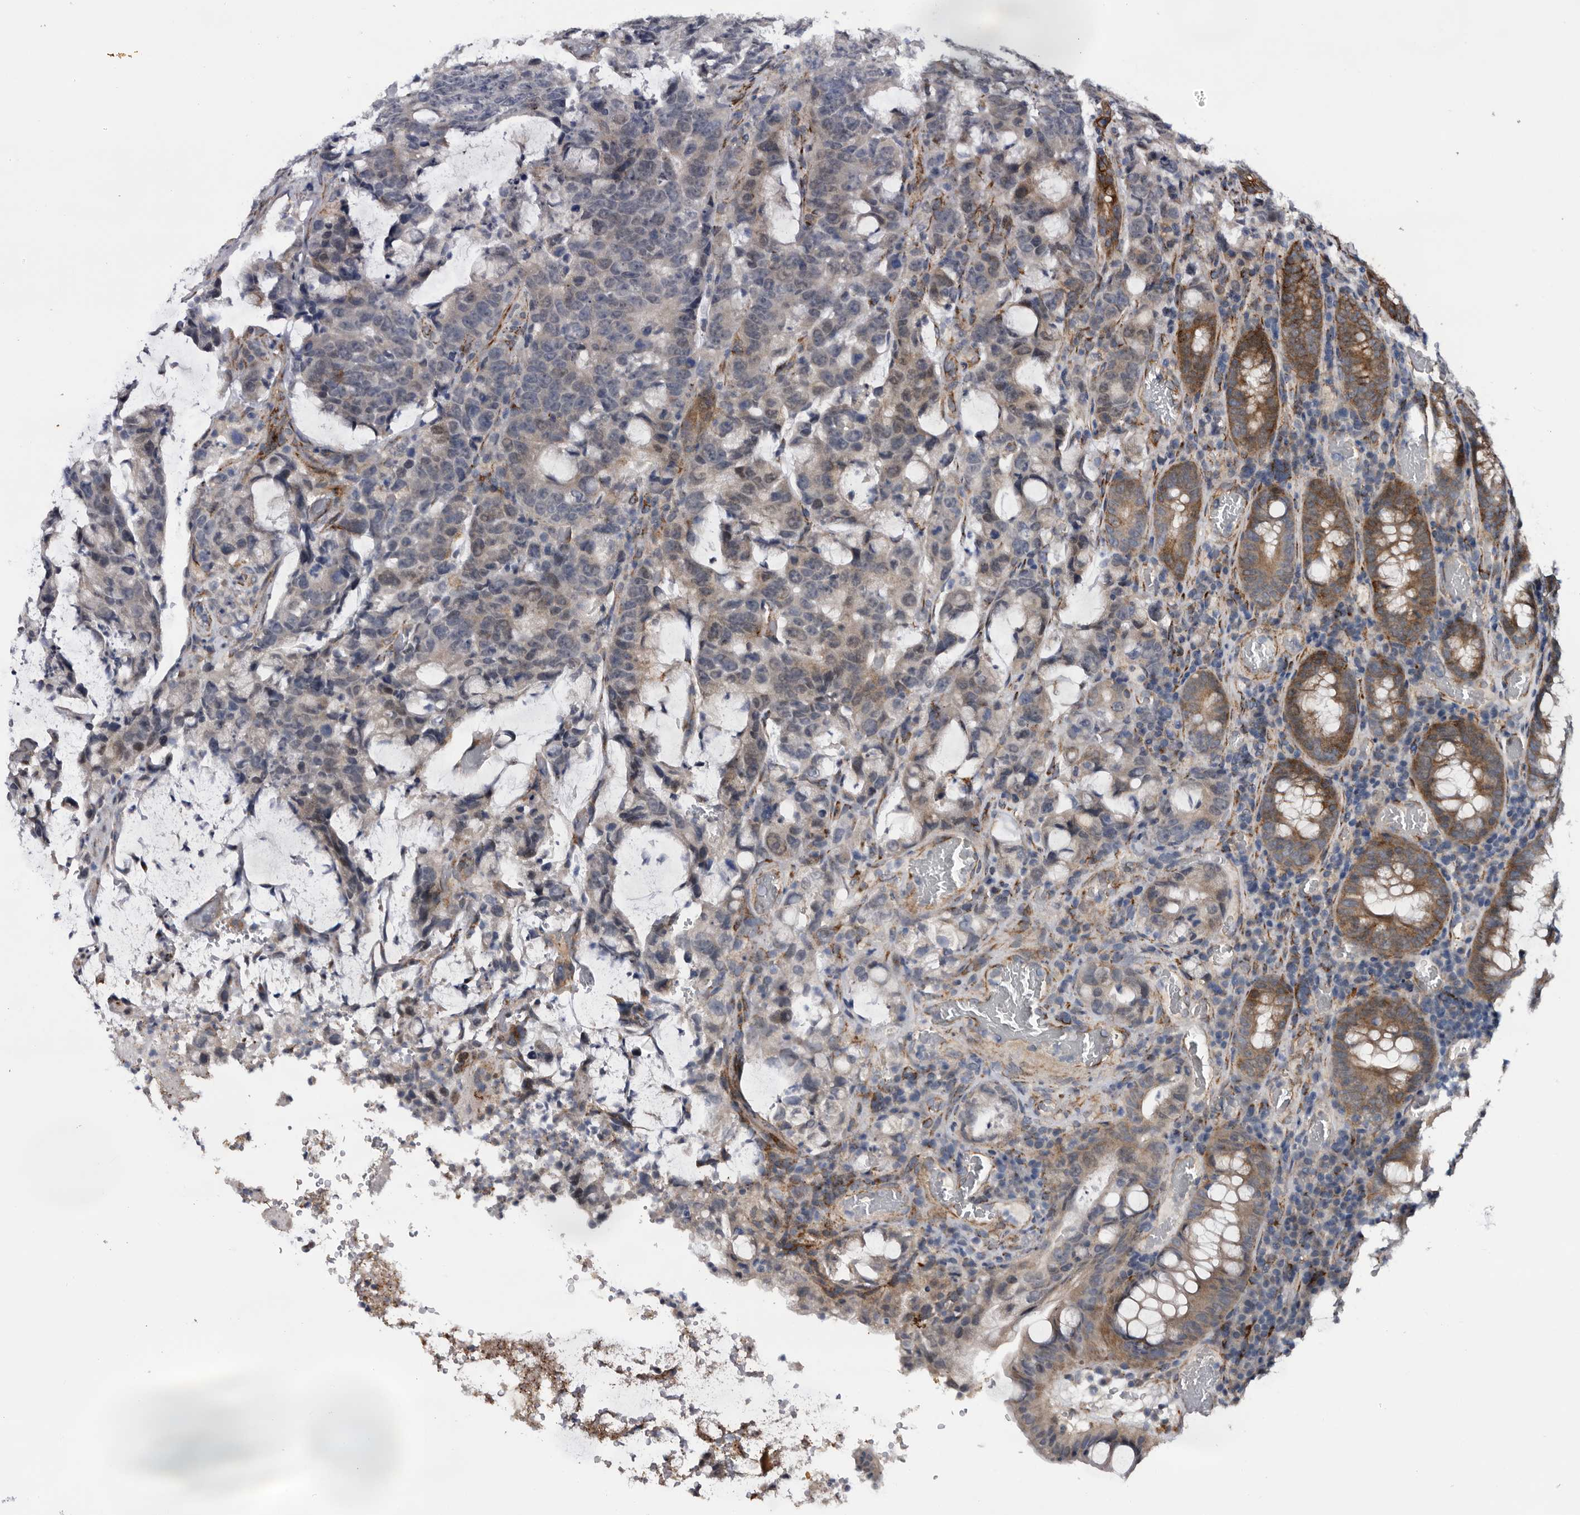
{"staining": {"intensity": "moderate", "quantity": "<25%", "location": "cytoplasmic/membranous"}, "tissue": "colorectal cancer", "cell_type": "Tumor cells", "image_type": "cancer", "snomed": [{"axis": "morphology", "description": "Adenocarcinoma, NOS"}, {"axis": "topography", "description": "Colon"}], "caption": "Human colorectal adenocarcinoma stained for a protein (brown) shows moderate cytoplasmic/membranous positive staining in approximately <25% of tumor cells.", "gene": "ARMCX2", "patient": {"sex": "female", "age": 86}}